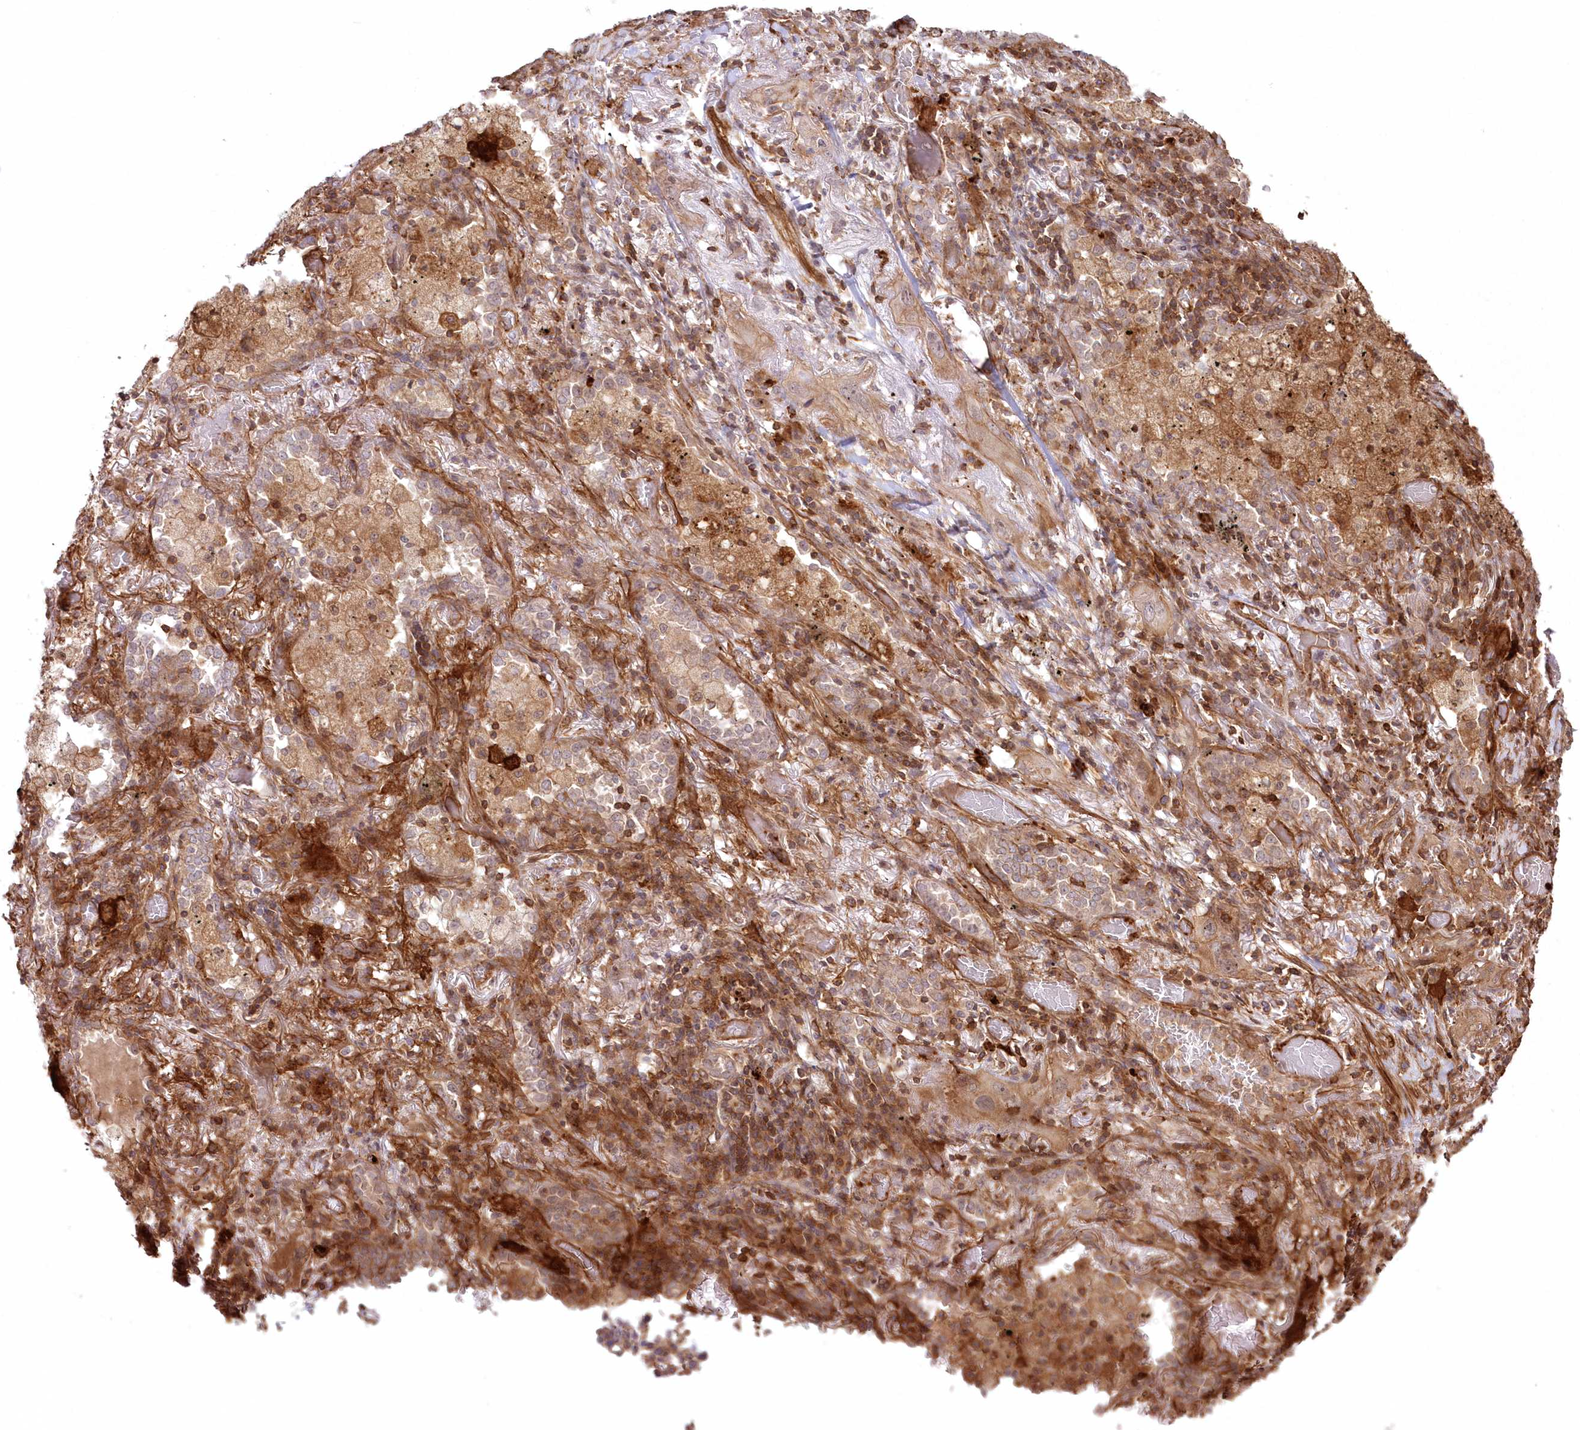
{"staining": {"intensity": "moderate", "quantity": ">75%", "location": "cytoplasmic/membranous"}, "tissue": "lung cancer", "cell_type": "Tumor cells", "image_type": "cancer", "snomed": [{"axis": "morphology", "description": "Squamous cell carcinoma, NOS"}, {"axis": "topography", "description": "Lung"}], "caption": "Protein staining reveals moderate cytoplasmic/membranous expression in approximately >75% of tumor cells in lung squamous cell carcinoma.", "gene": "RGCC", "patient": {"sex": "female", "age": 47}}